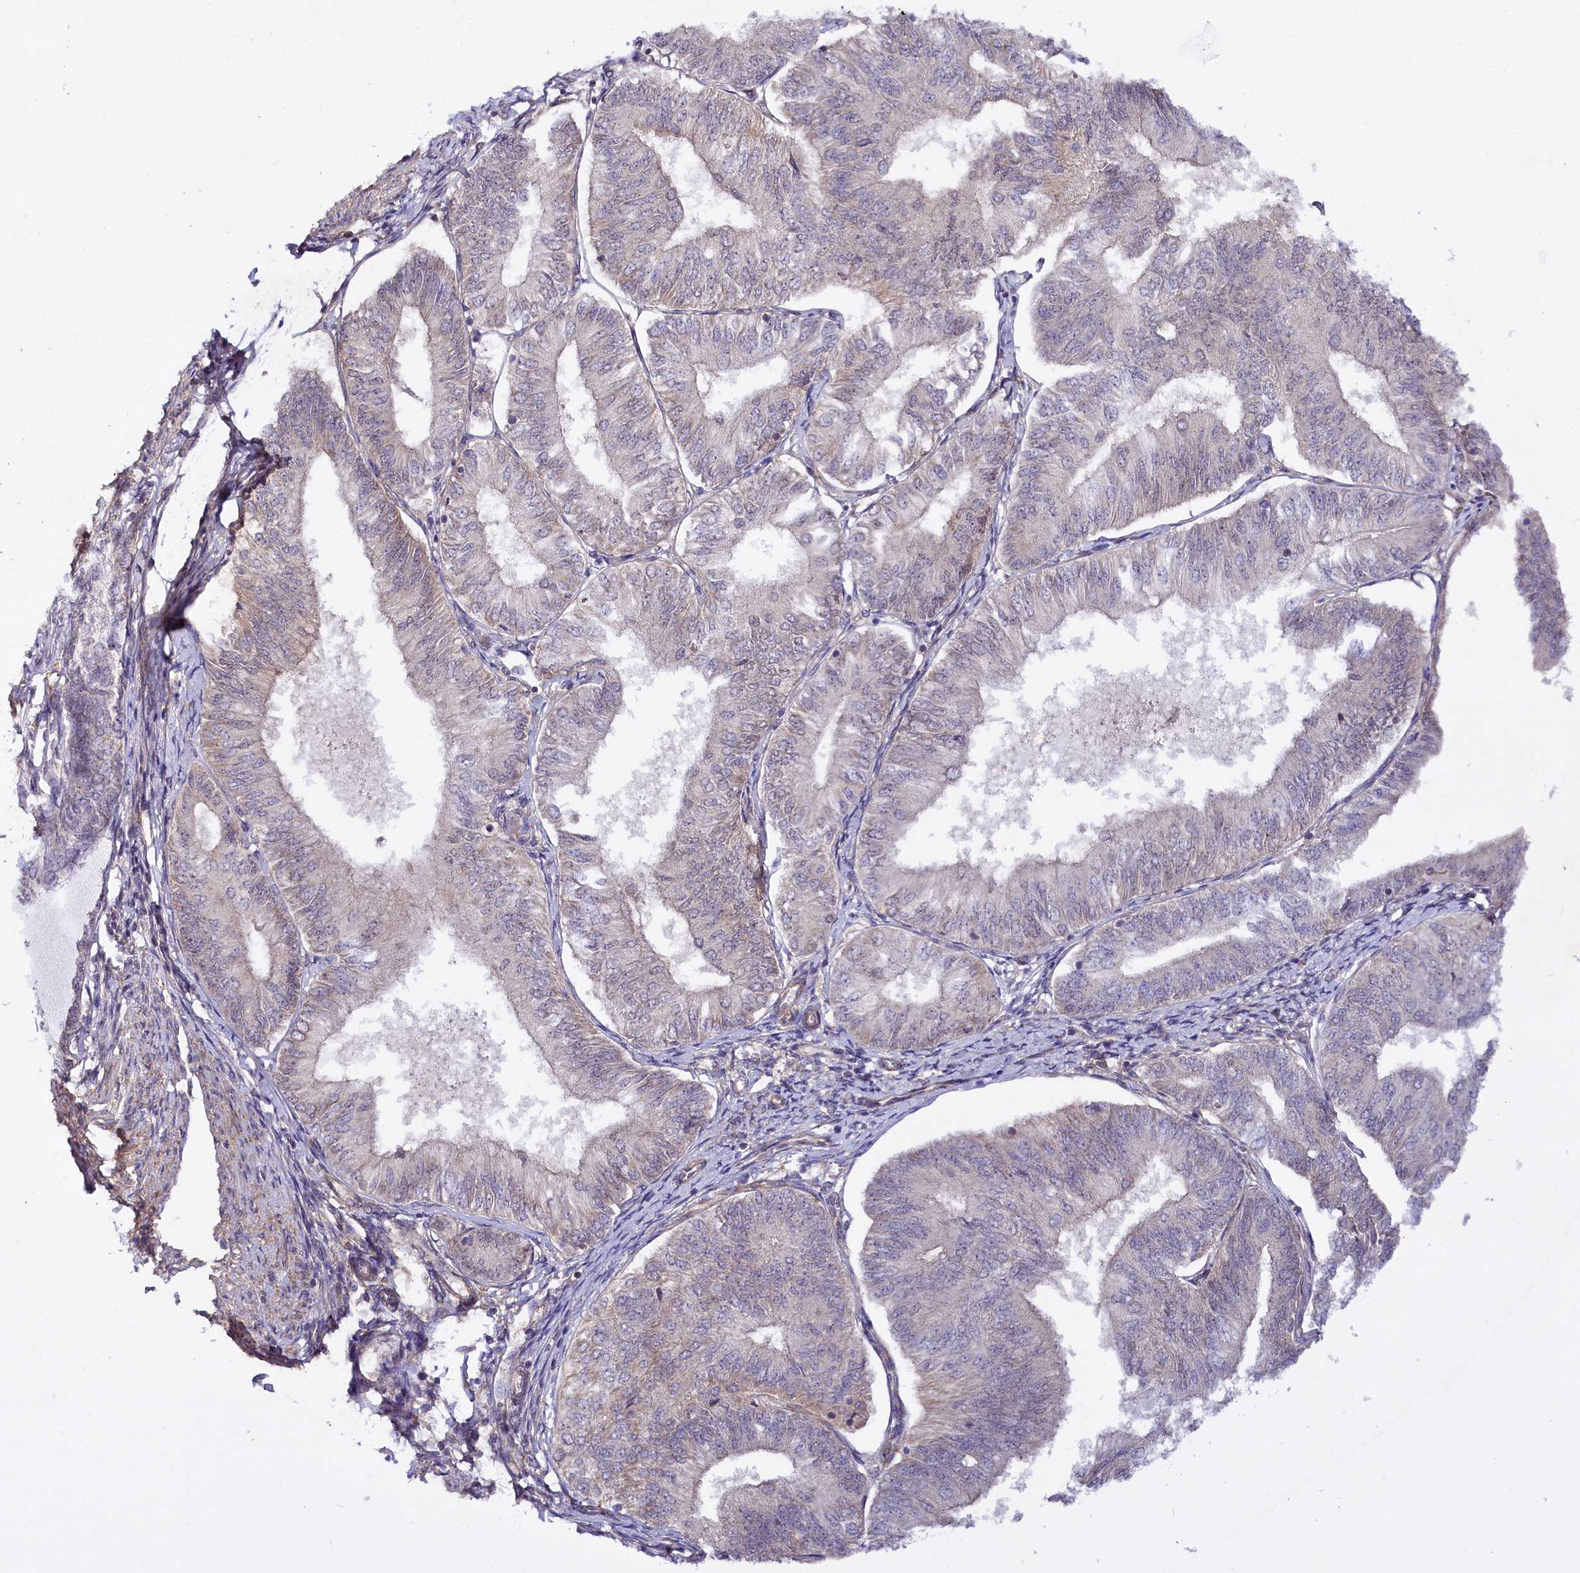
{"staining": {"intensity": "weak", "quantity": "<25%", "location": "cytoplasmic/membranous"}, "tissue": "endometrial cancer", "cell_type": "Tumor cells", "image_type": "cancer", "snomed": [{"axis": "morphology", "description": "Adenocarcinoma, NOS"}, {"axis": "topography", "description": "Endometrium"}], "caption": "Endometrial cancer (adenocarcinoma) stained for a protein using immunohistochemistry displays no positivity tumor cells.", "gene": "PHLDB1", "patient": {"sex": "female", "age": 58}}